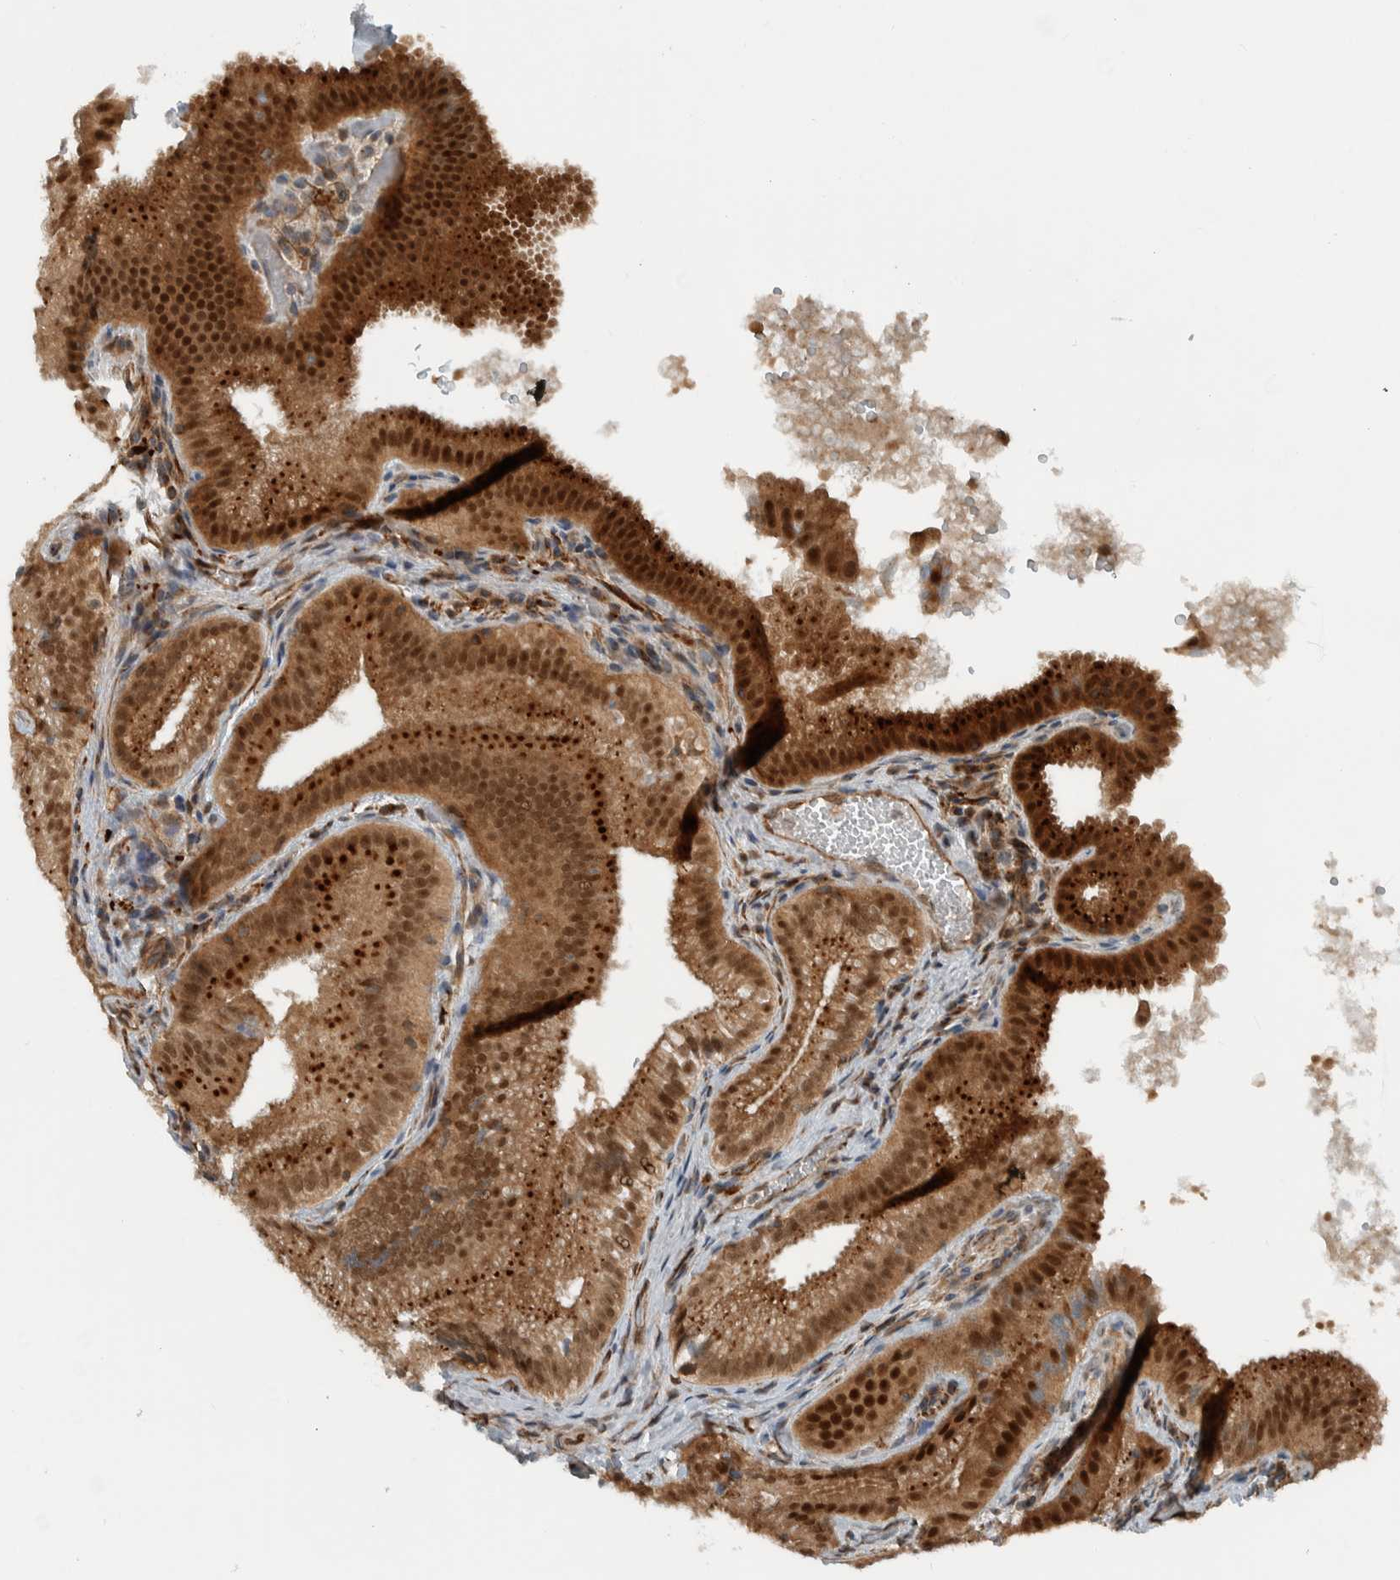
{"staining": {"intensity": "strong", "quantity": ">75%", "location": "cytoplasmic/membranous,nuclear"}, "tissue": "gallbladder", "cell_type": "Glandular cells", "image_type": "normal", "snomed": [{"axis": "morphology", "description": "Normal tissue, NOS"}, {"axis": "topography", "description": "Gallbladder"}], "caption": "Brown immunohistochemical staining in benign human gallbladder shows strong cytoplasmic/membranous,nuclear positivity in about >75% of glandular cells. (Brightfield microscopy of DAB IHC at high magnification).", "gene": "GIGYF1", "patient": {"sex": "female", "age": 30}}